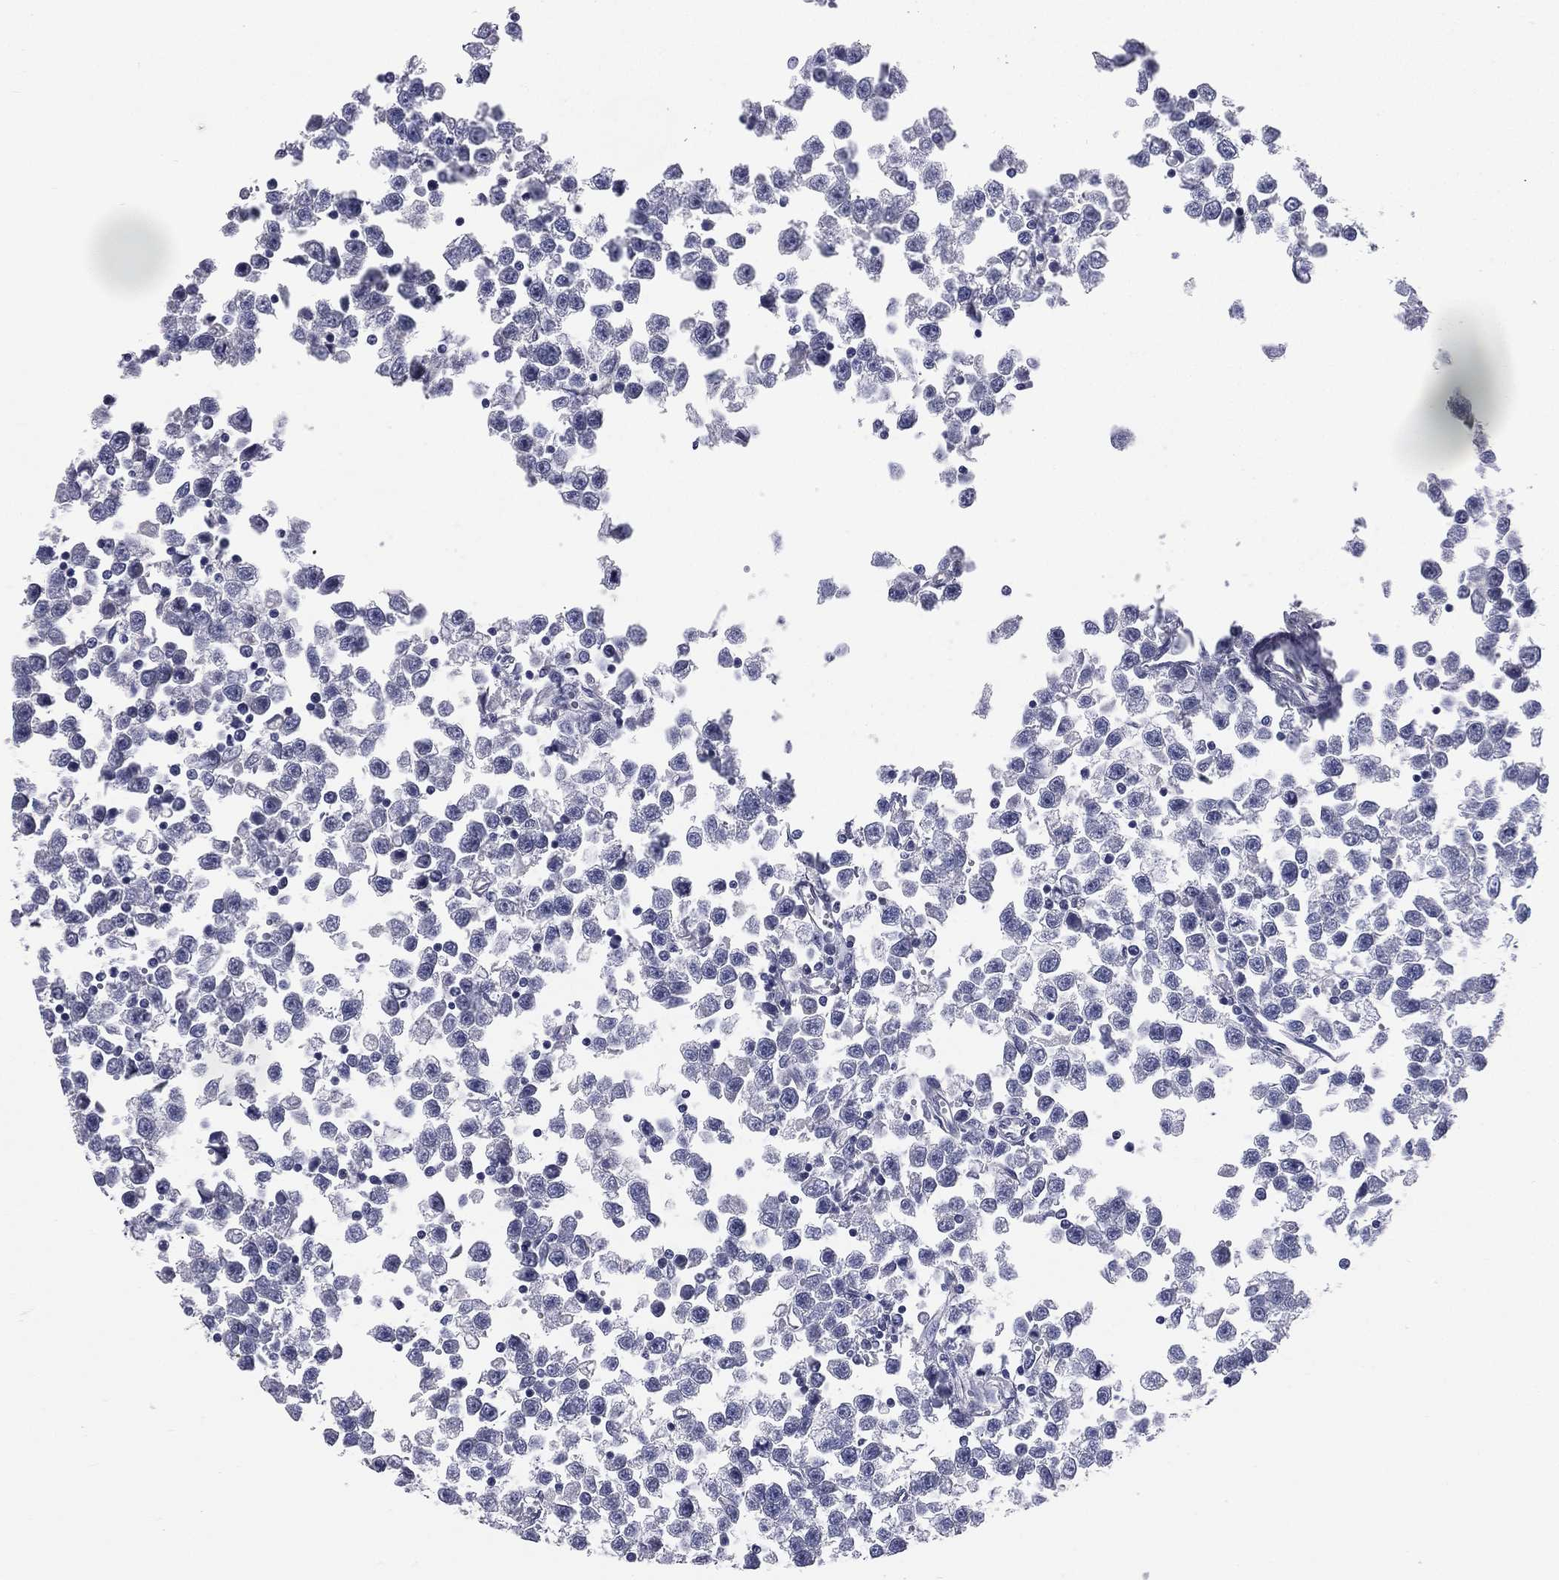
{"staining": {"intensity": "negative", "quantity": "none", "location": "none"}, "tissue": "testis cancer", "cell_type": "Tumor cells", "image_type": "cancer", "snomed": [{"axis": "morphology", "description": "Seminoma, NOS"}, {"axis": "topography", "description": "Testis"}], "caption": "Immunohistochemistry (IHC) image of human seminoma (testis) stained for a protein (brown), which displays no positivity in tumor cells.", "gene": "STK31", "patient": {"sex": "male", "age": 34}}